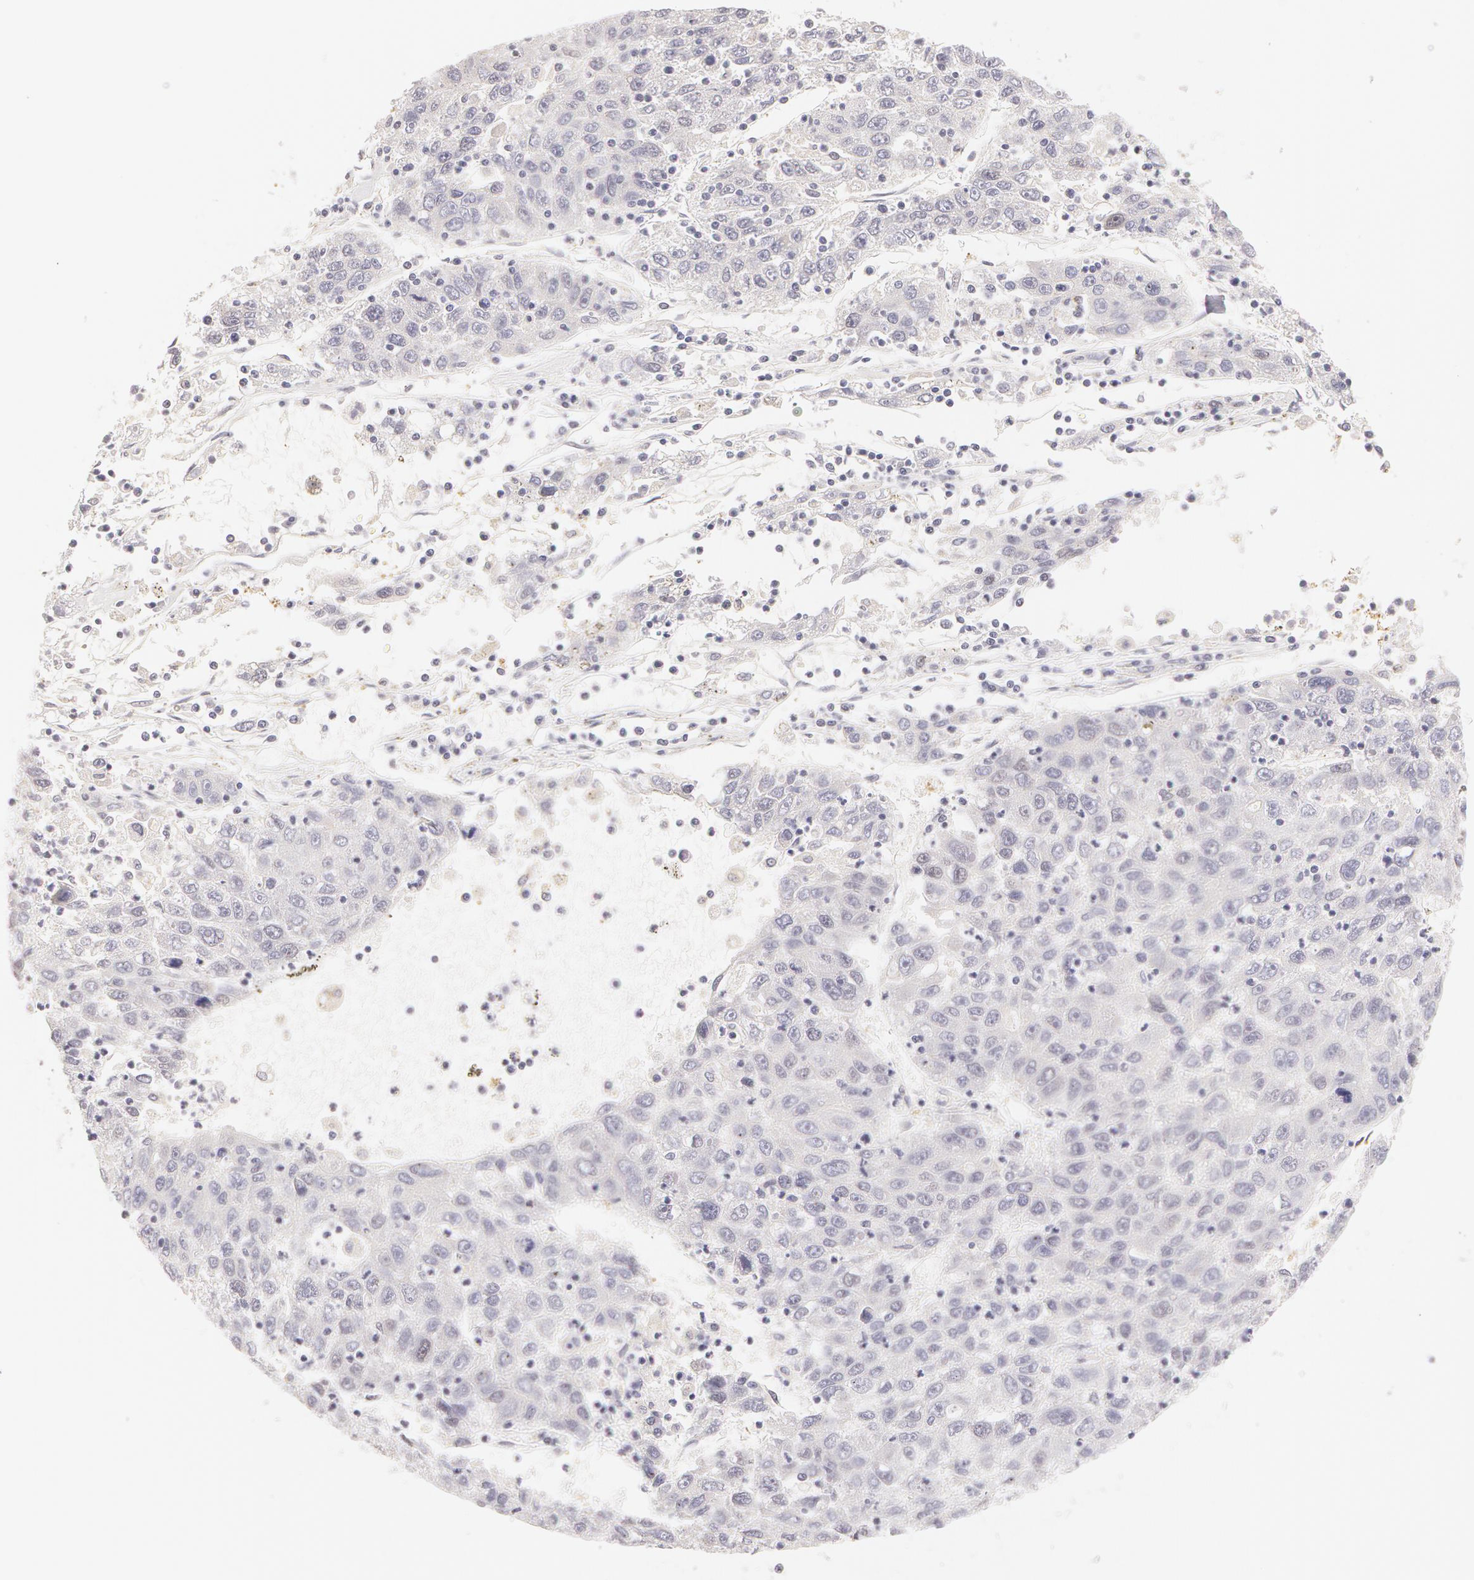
{"staining": {"intensity": "negative", "quantity": "none", "location": "none"}, "tissue": "liver cancer", "cell_type": "Tumor cells", "image_type": "cancer", "snomed": [{"axis": "morphology", "description": "Carcinoma, Hepatocellular, NOS"}, {"axis": "topography", "description": "Liver"}], "caption": "The histopathology image reveals no significant positivity in tumor cells of liver cancer (hepatocellular carcinoma).", "gene": "ZNF597", "patient": {"sex": "male", "age": 49}}